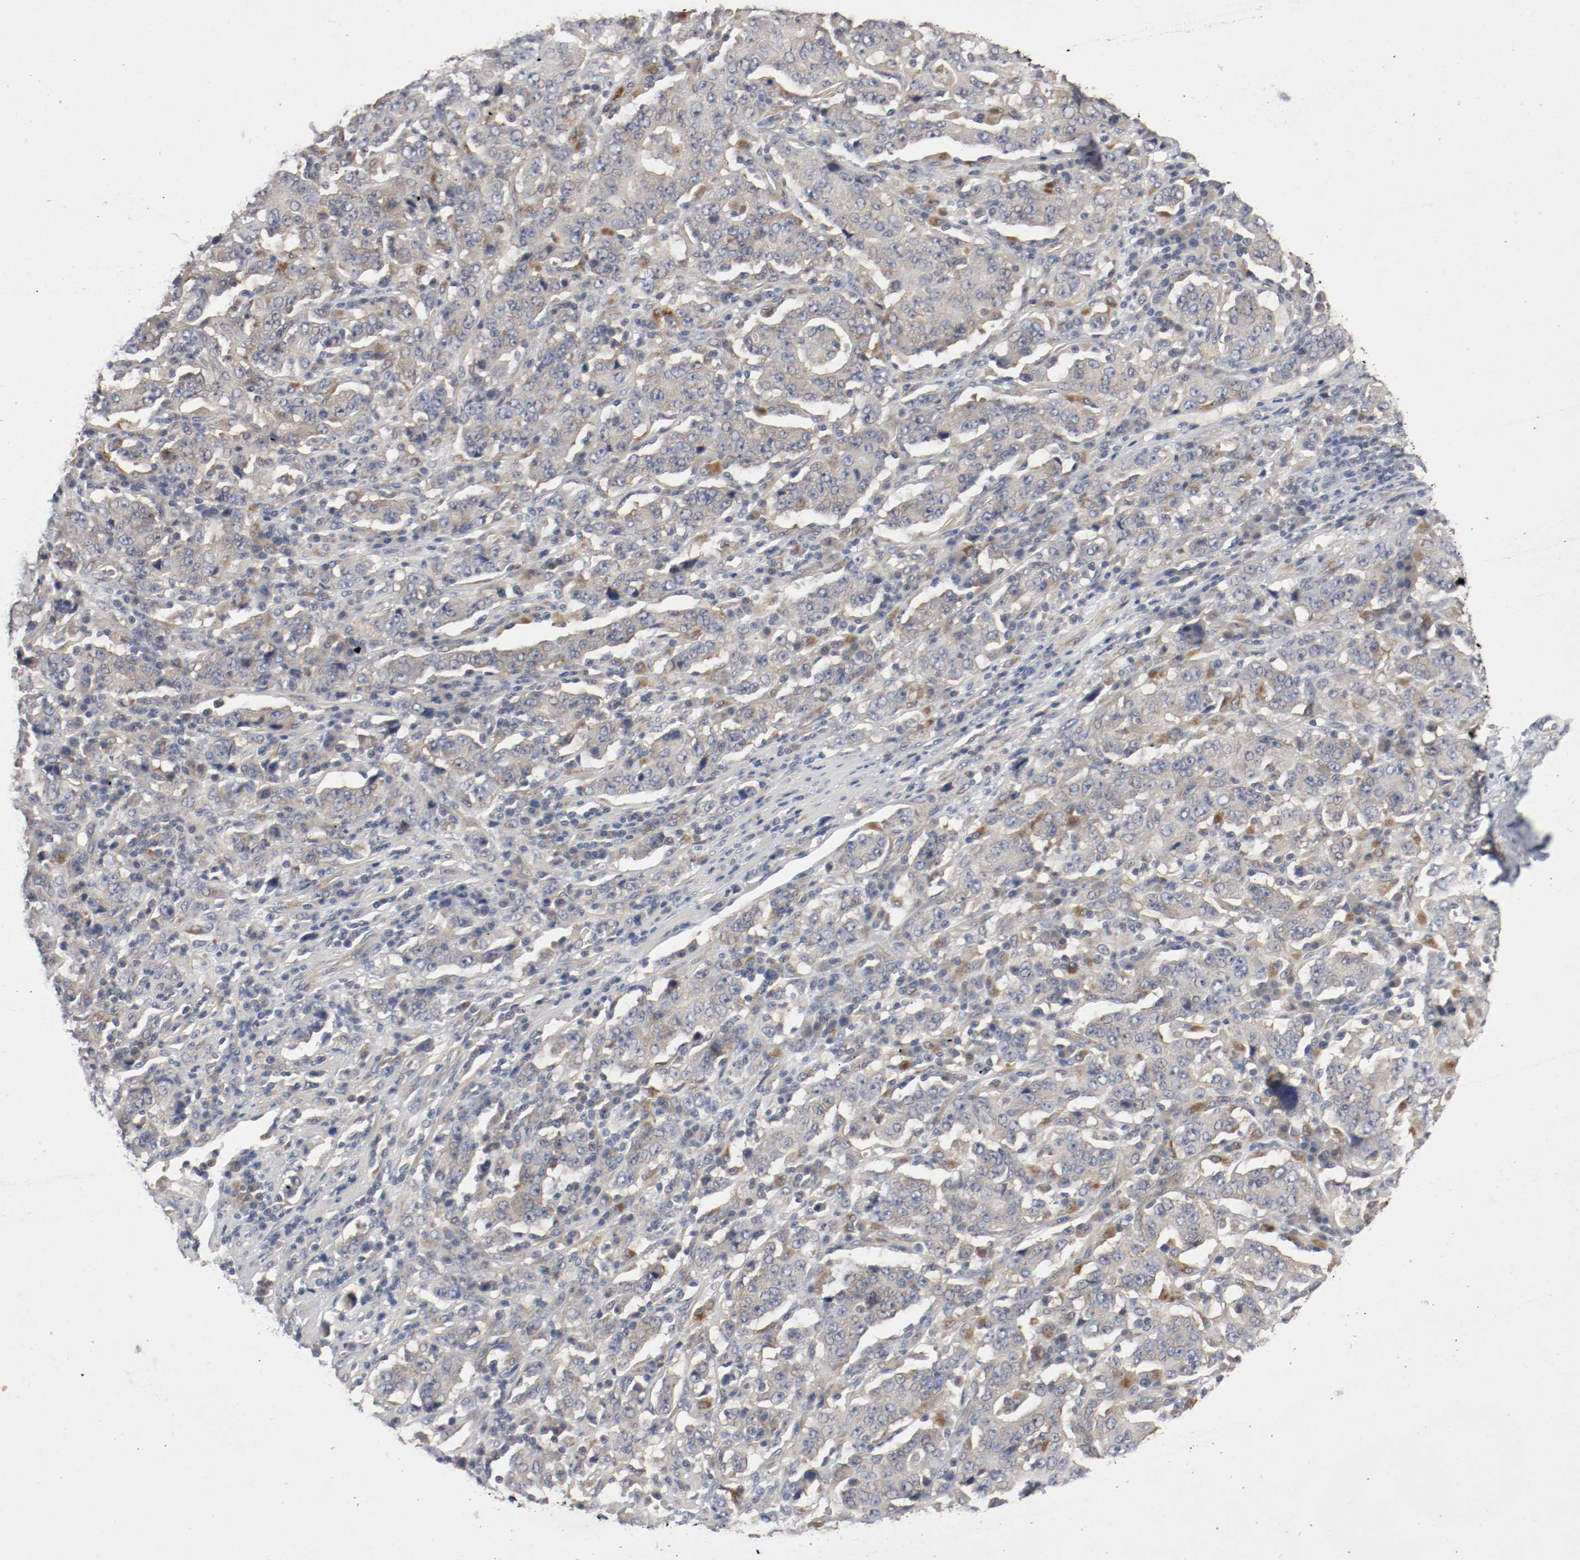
{"staining": {"intensity": "weak", "quantity": ">75%", "location": "cytoplasmic/membranous"}, "tissue": "stomach cancer", "cell_type": "Tumor cells", "image_type": "cancer", "snomed": [{"axis": "morphology", "description": "Normal tissue, NOS"}, {"axis": "morphology", "description": "Adenocarcinoma, NOS"}, {"axis": "topography", "description": "Stomach, upper"}, {"axis": "topography", "description": "Stomach"}], "caption": "Approximately >75% of tumor cells in adenocarcinoma (stomach) reveal weak cytoplasmic/membranous protein staining as visualized by brown immunohistochemical staining.", "gene": "REN", "patient": {"sex": "male", "age": 59}}